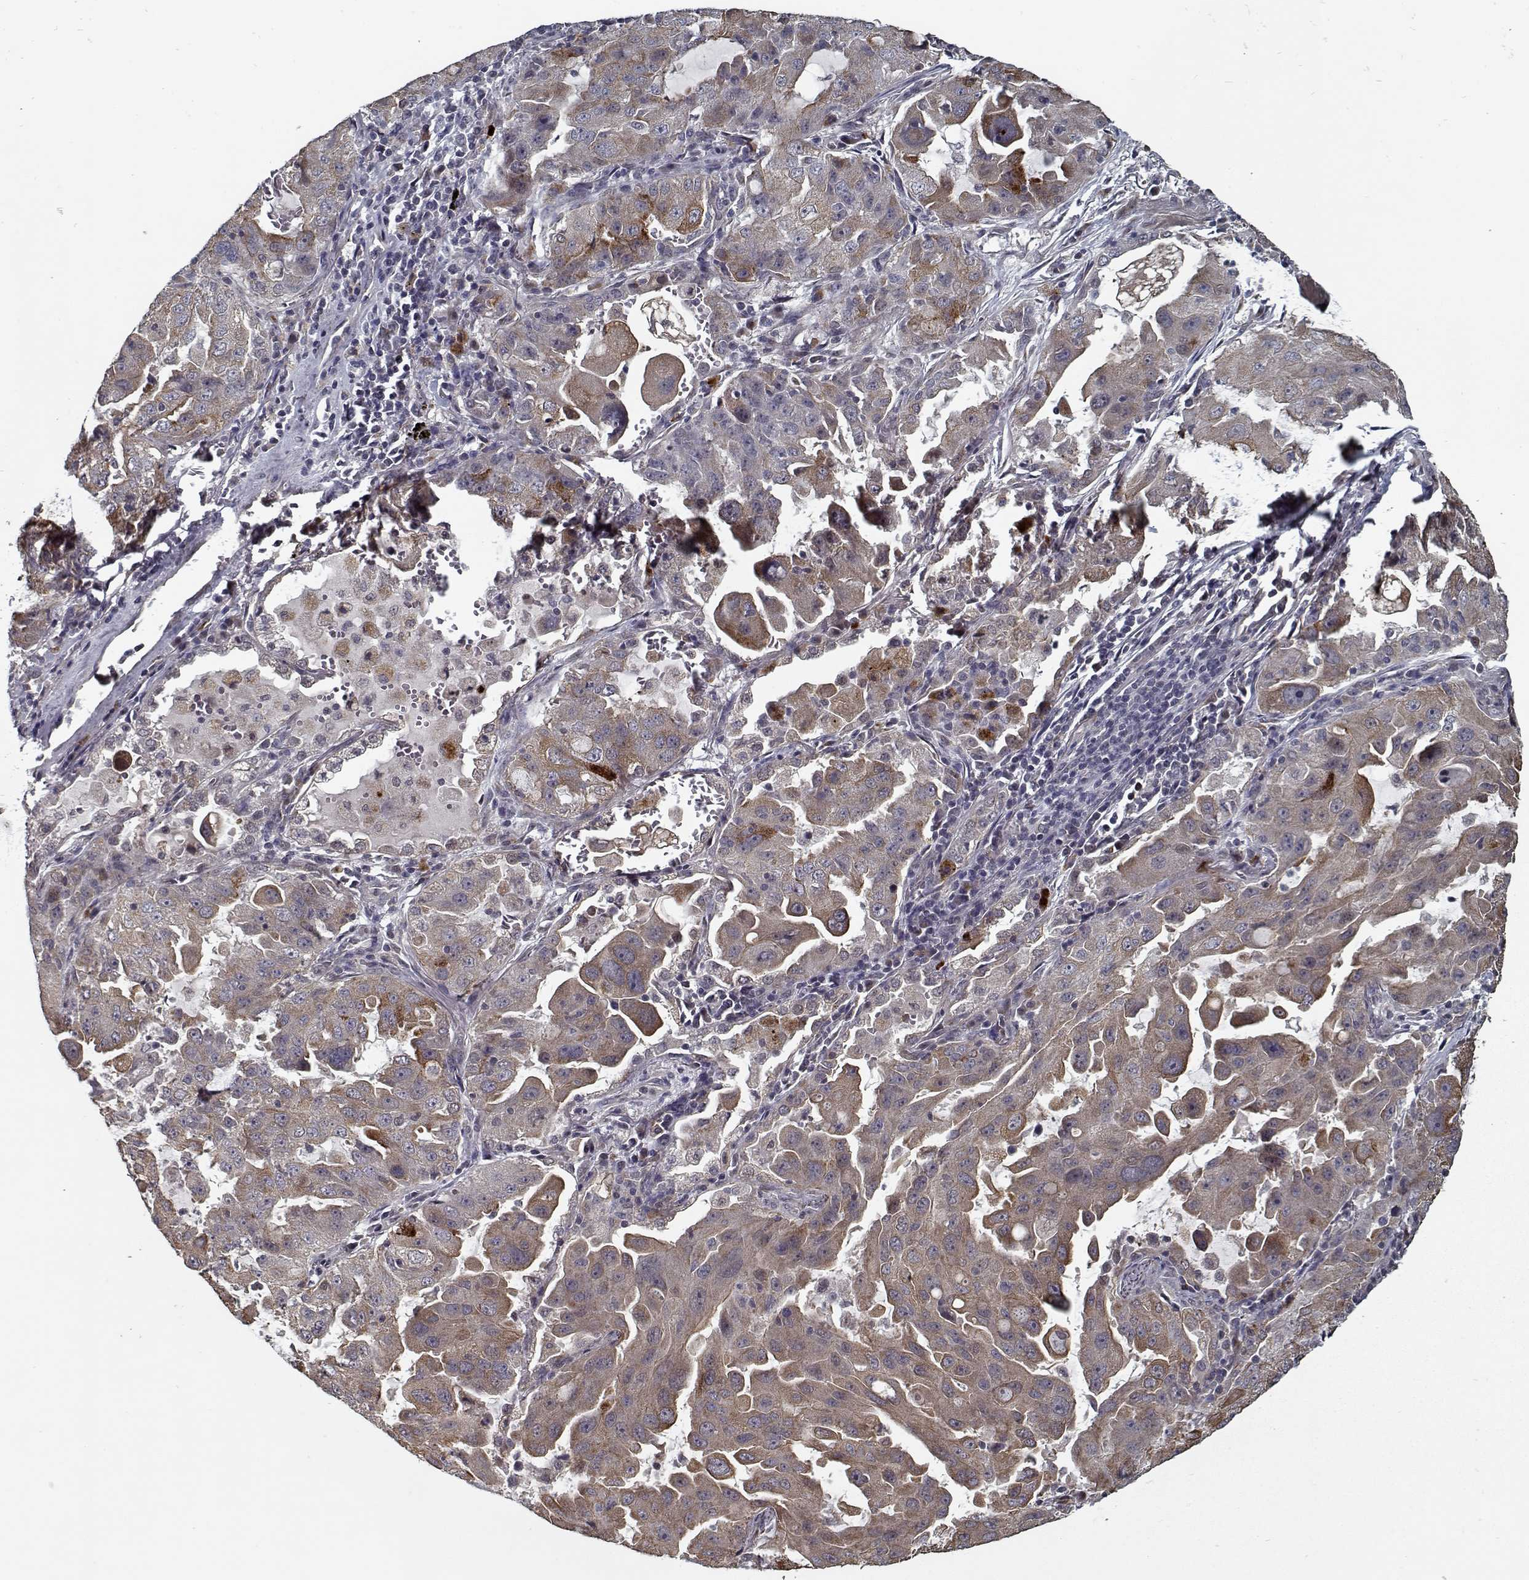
{"staining": {"intensity": "moderate", "quantity": "25%-75%", "location": "cytoplasmic/membranous"}, "tissue": "lung cancer", "cell_type": "Tumor cells", "image_type": "cancer", "snomed": [{"axis": "morphology", "description": "Adenocarcinoma, NOS"}, {"axis": "topography", "description": "Lung"}], "caption": "Immunohistochemical staining of lung adenocarcinoma displays medium levels of moderate cytoplasmic/membranous protein positivity in approximately 25%-75% of tumor cells. (DAB (3,3'-diaminobenzidine) IHC with brightfield microscopy, high magnification).", "gene": "NLK", "patient": {"sex": "female", "age": 61}}